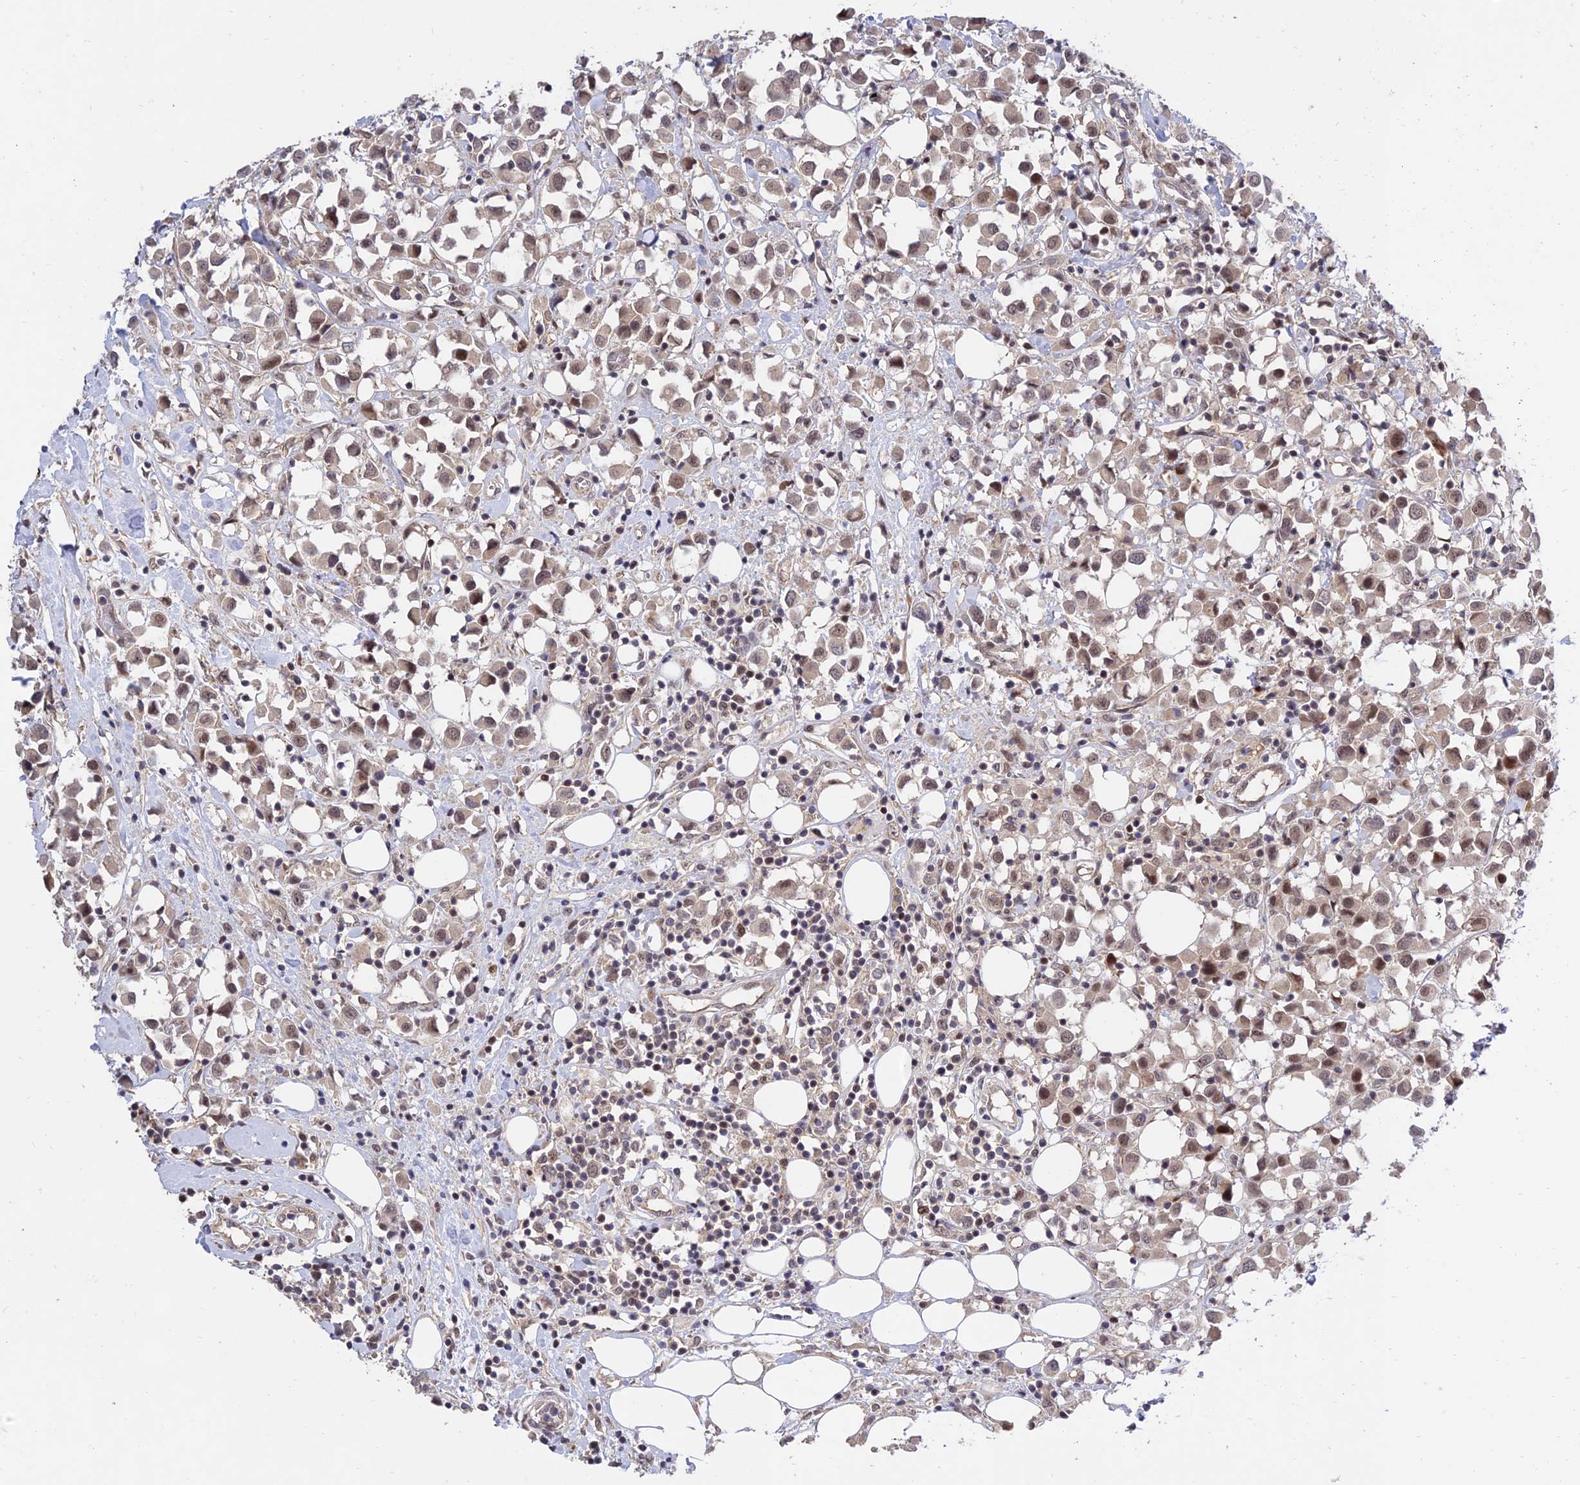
{"staining": {"intensity": "moderate", "quantity": ">75%", "location": "nuclear"}, "tissue": "breast cancer", "cell_type": "Tumor cells", "image_type": "cancer", "snomed": [{"axis": "morphology", "description": "Duct carcinoma"}, {"axis": "topography", "description": "Breast"}], "caption": "High-magnification brightfield microscopy of breast cancer stained with DAB (brown) and counterstained with hematoxylin (blue). tumor cells exhibit moderate nuclear expression is appreciated in approximately>75% of cells.", "gene": "ZNF85", "patient": {"sex": "female", "age": 61}}